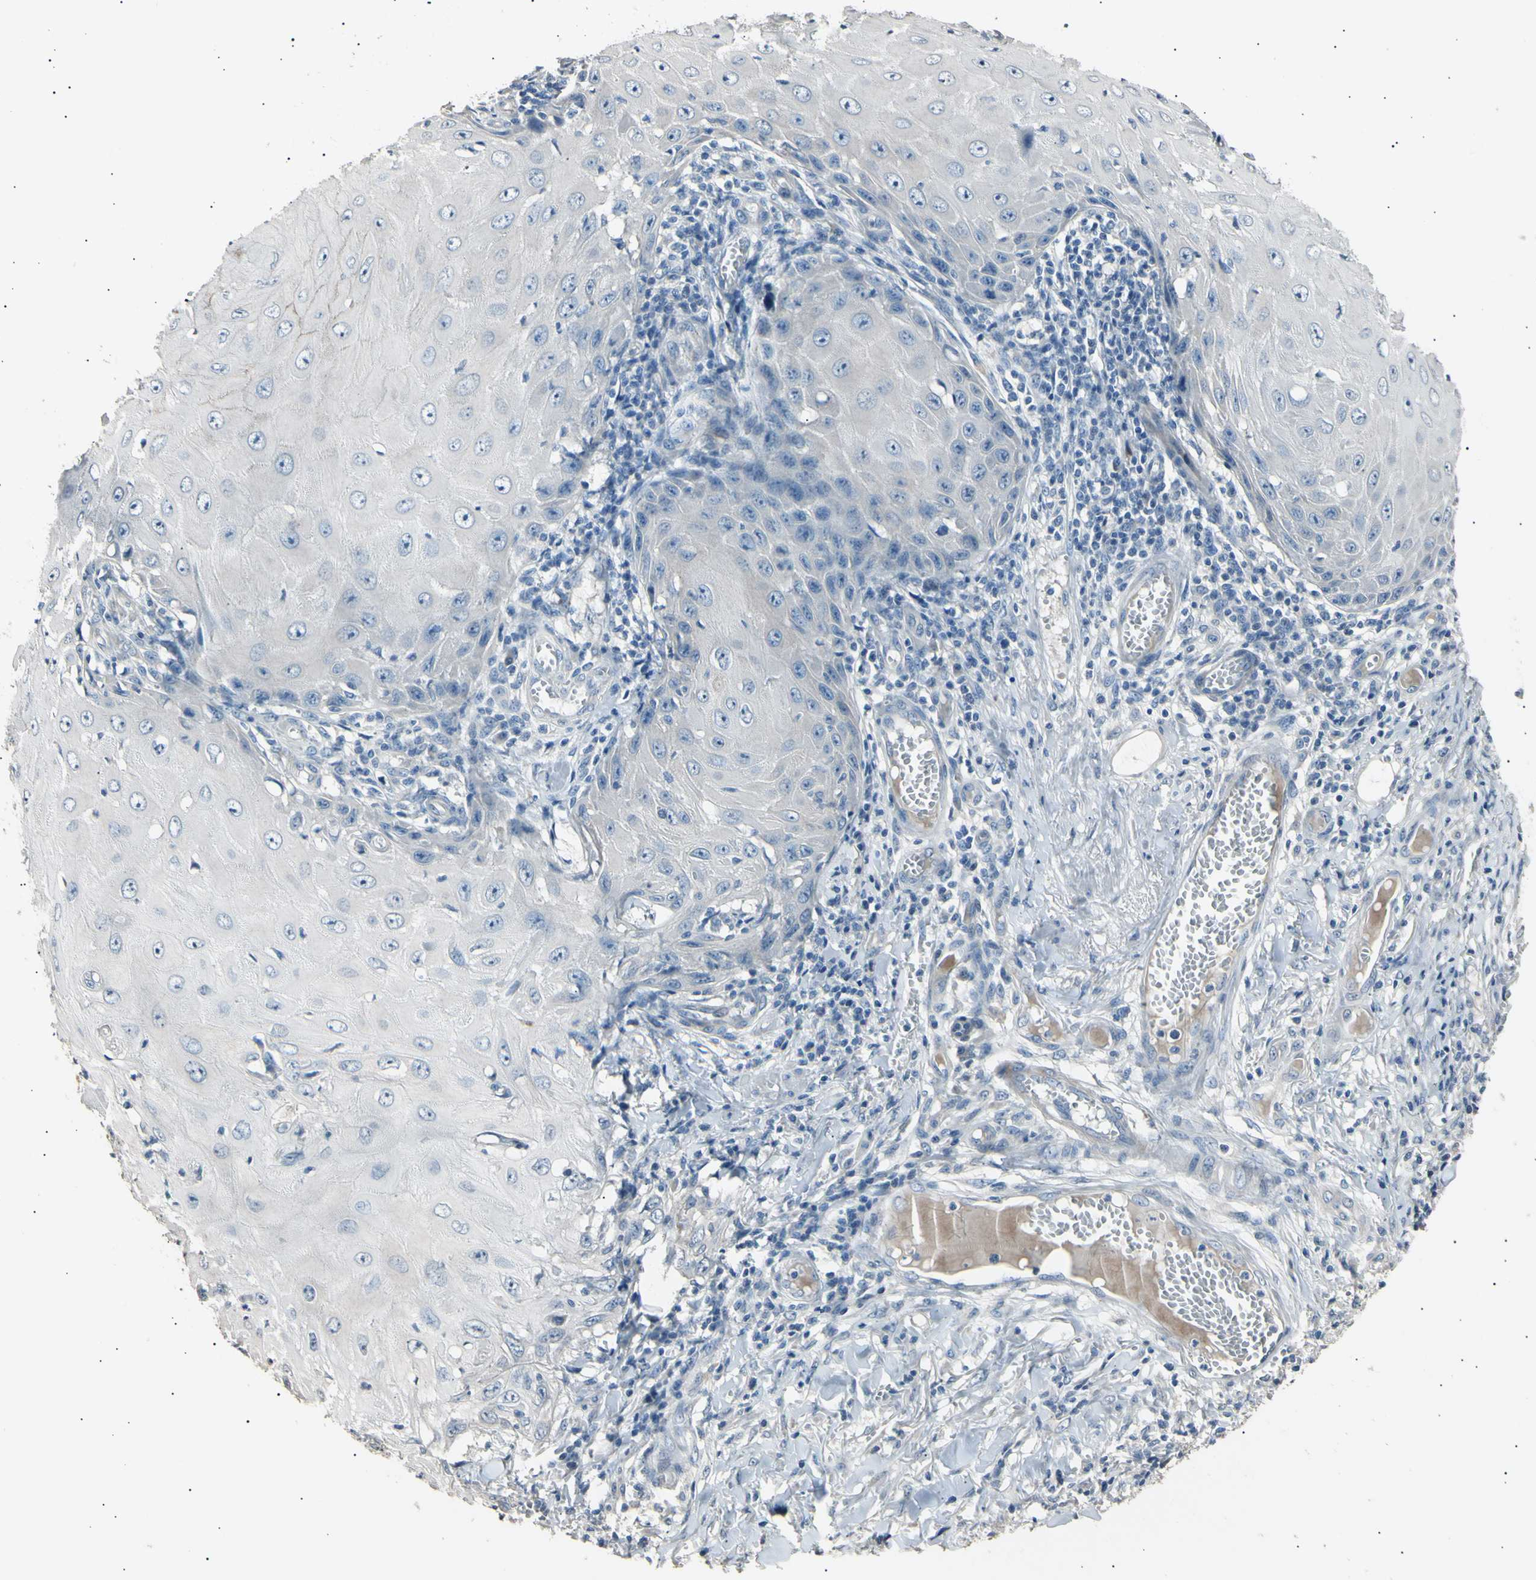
{"staining": {"intensity": "negative", "quantity": "none", "location": "none"}, "tissue": "skin cancer", "cell_type": "Tumor cells", "image_type": "cancer", "snomed": [{"axis": "morphology", "description": "Squamous cell carcinoma, NOS"}, {"axis": "topography", "description": "Skin"}], "caption": "Tumor cells are negative for brown protein staining in skin squamous cell carcinoma. The staining is performed using DAB (3,3'-diaminobenzidine) brown chromogen with nuclei counter-stained in using hematoxylin.", "gene": "LDLR", "patient": {"sex": "female", "age": 73}}